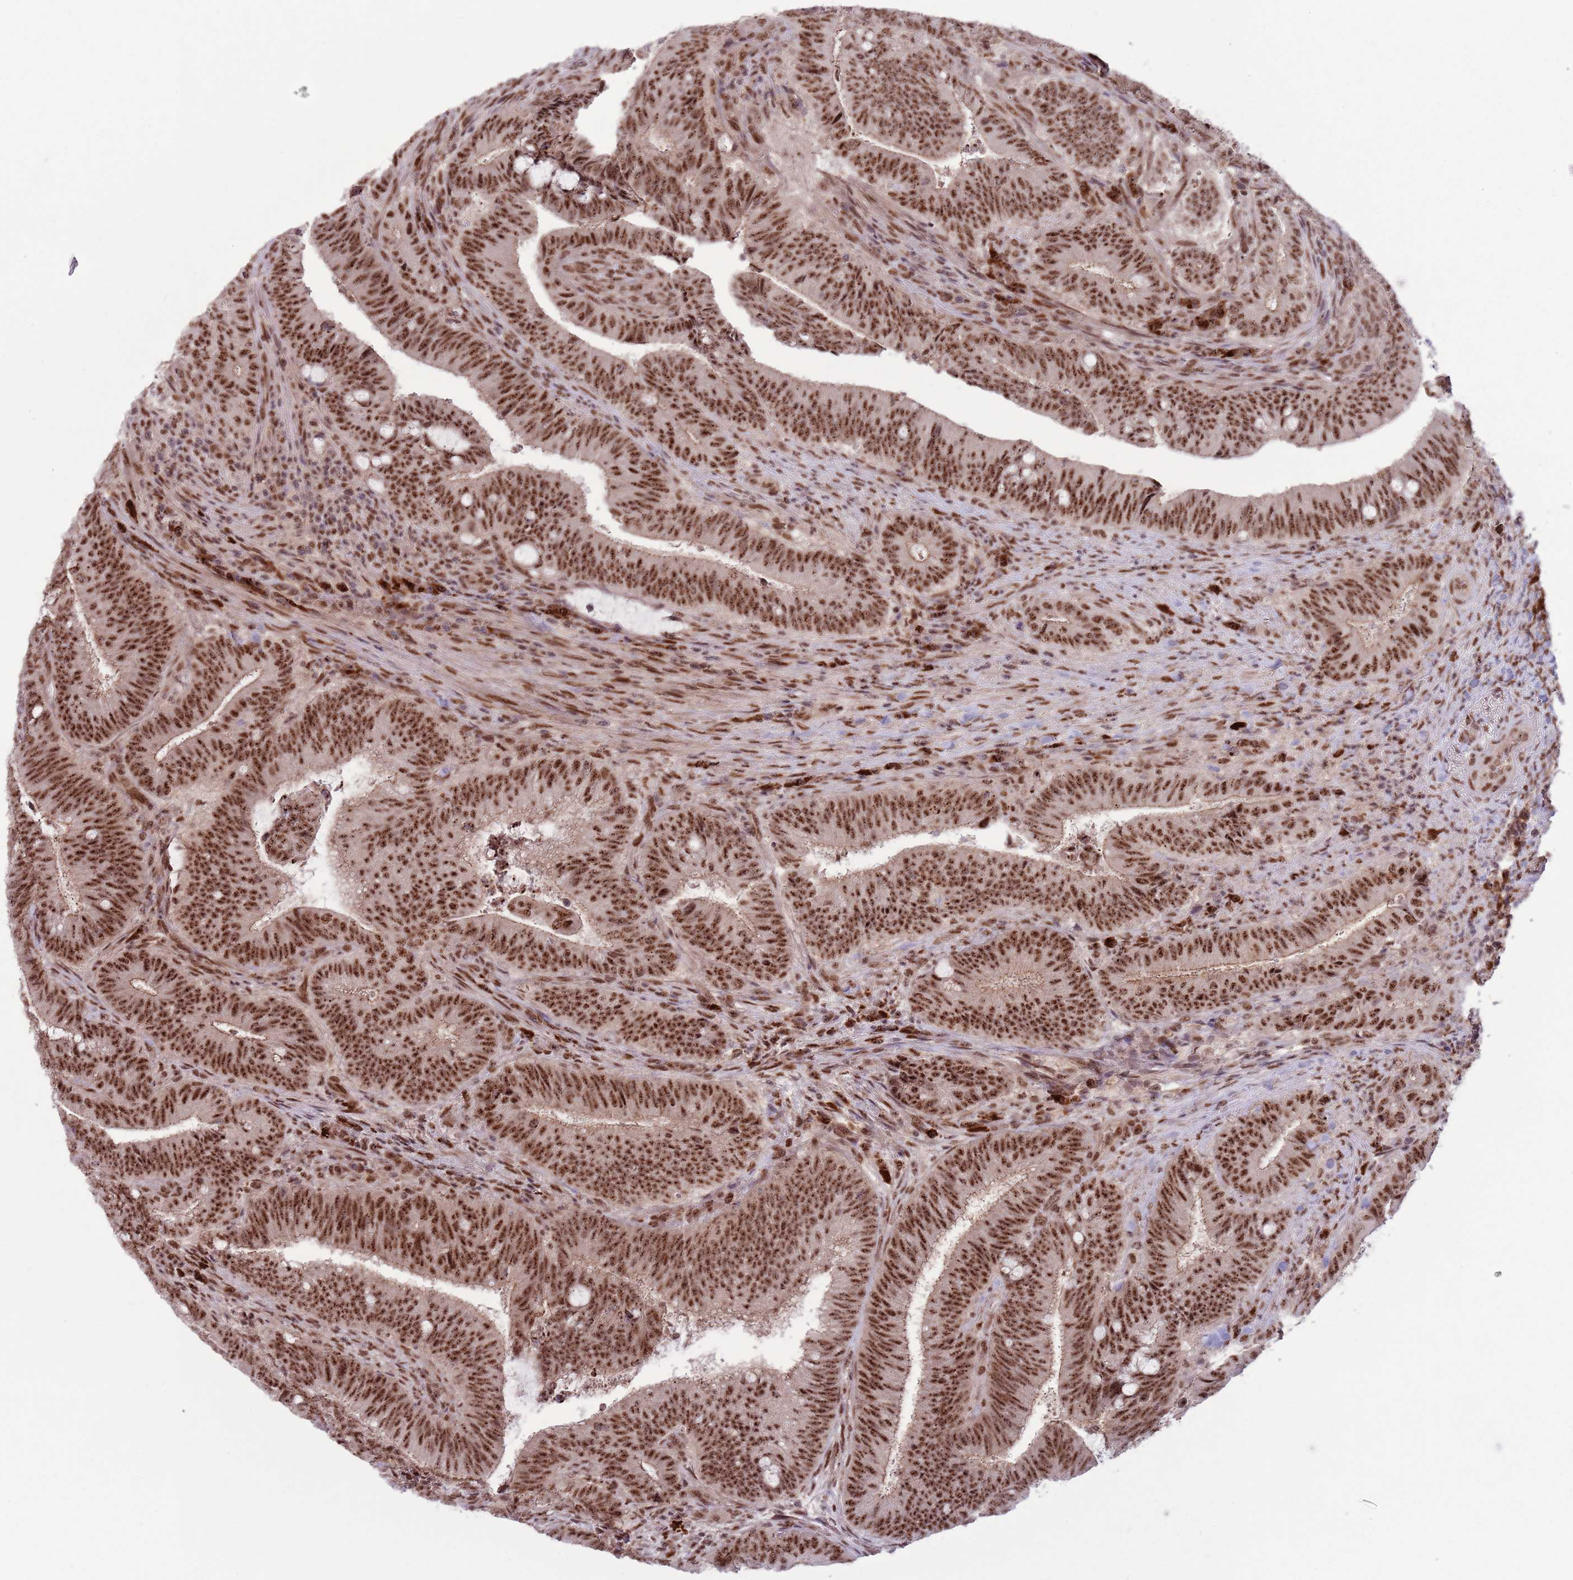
{"staining": {"intensity": "moderate", "quantity": ">75%", "location": "nuclear"}, "tissue": "colorectal cancer", "cell_type": "Tumor cells", "image_type": "cancer", "snomed": [{"axis": "morphology", "description": "Adenocarcinoma, NOS"}, {"axis": "topography", "description": "Colon"}], "caption": "The histopathology image displays immunohistochemical staining of adenocarcinoma (colorectal). There is moderate nuclear expression is identified in approximately >75% of tumor cells.", "gene": "SIPA1L3", "patient": {"sex": "female", "age": 43}}